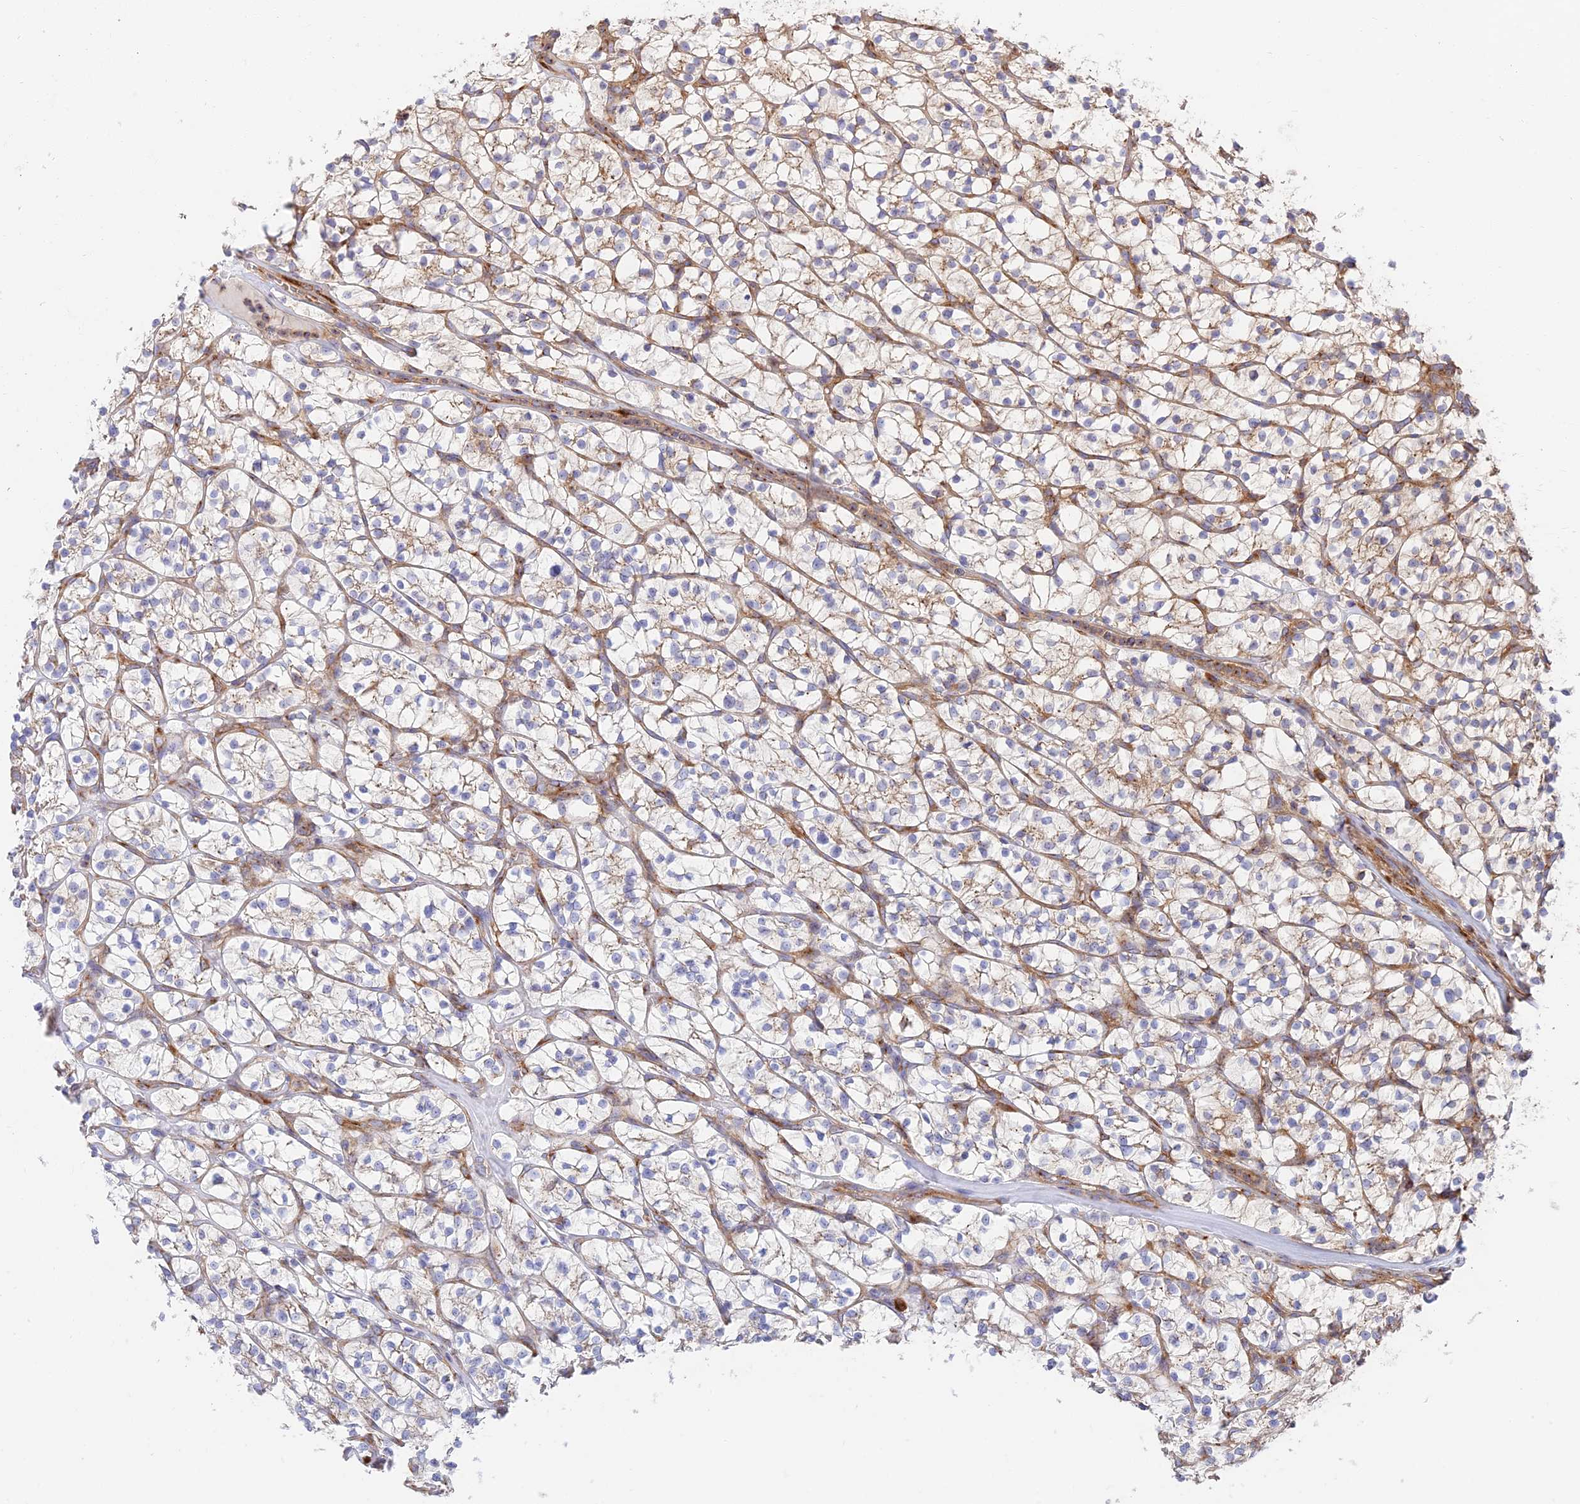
{"staining": {"intensity": "weak", "quantity": "25%-75%", "location": "cytoplasmic/membranous"}, "tissue": "renal cancer", "cell_type": "Tumor cells", "image_type": "cancer", "snomed": [{"axis": "morphology", "description": "Adenocarcinoma, NOS"}, {"axis": "topography", "description": "Kidney"}], "caption": "Immunohistochemical staining of renal adenocarcinoma exhibits weak cytoplasmic/membranous protein positivity in approximately 25%-75% of tumor cells.", "gene": "GOLGA3", "patient": {"sex": "female", "age": 64}}